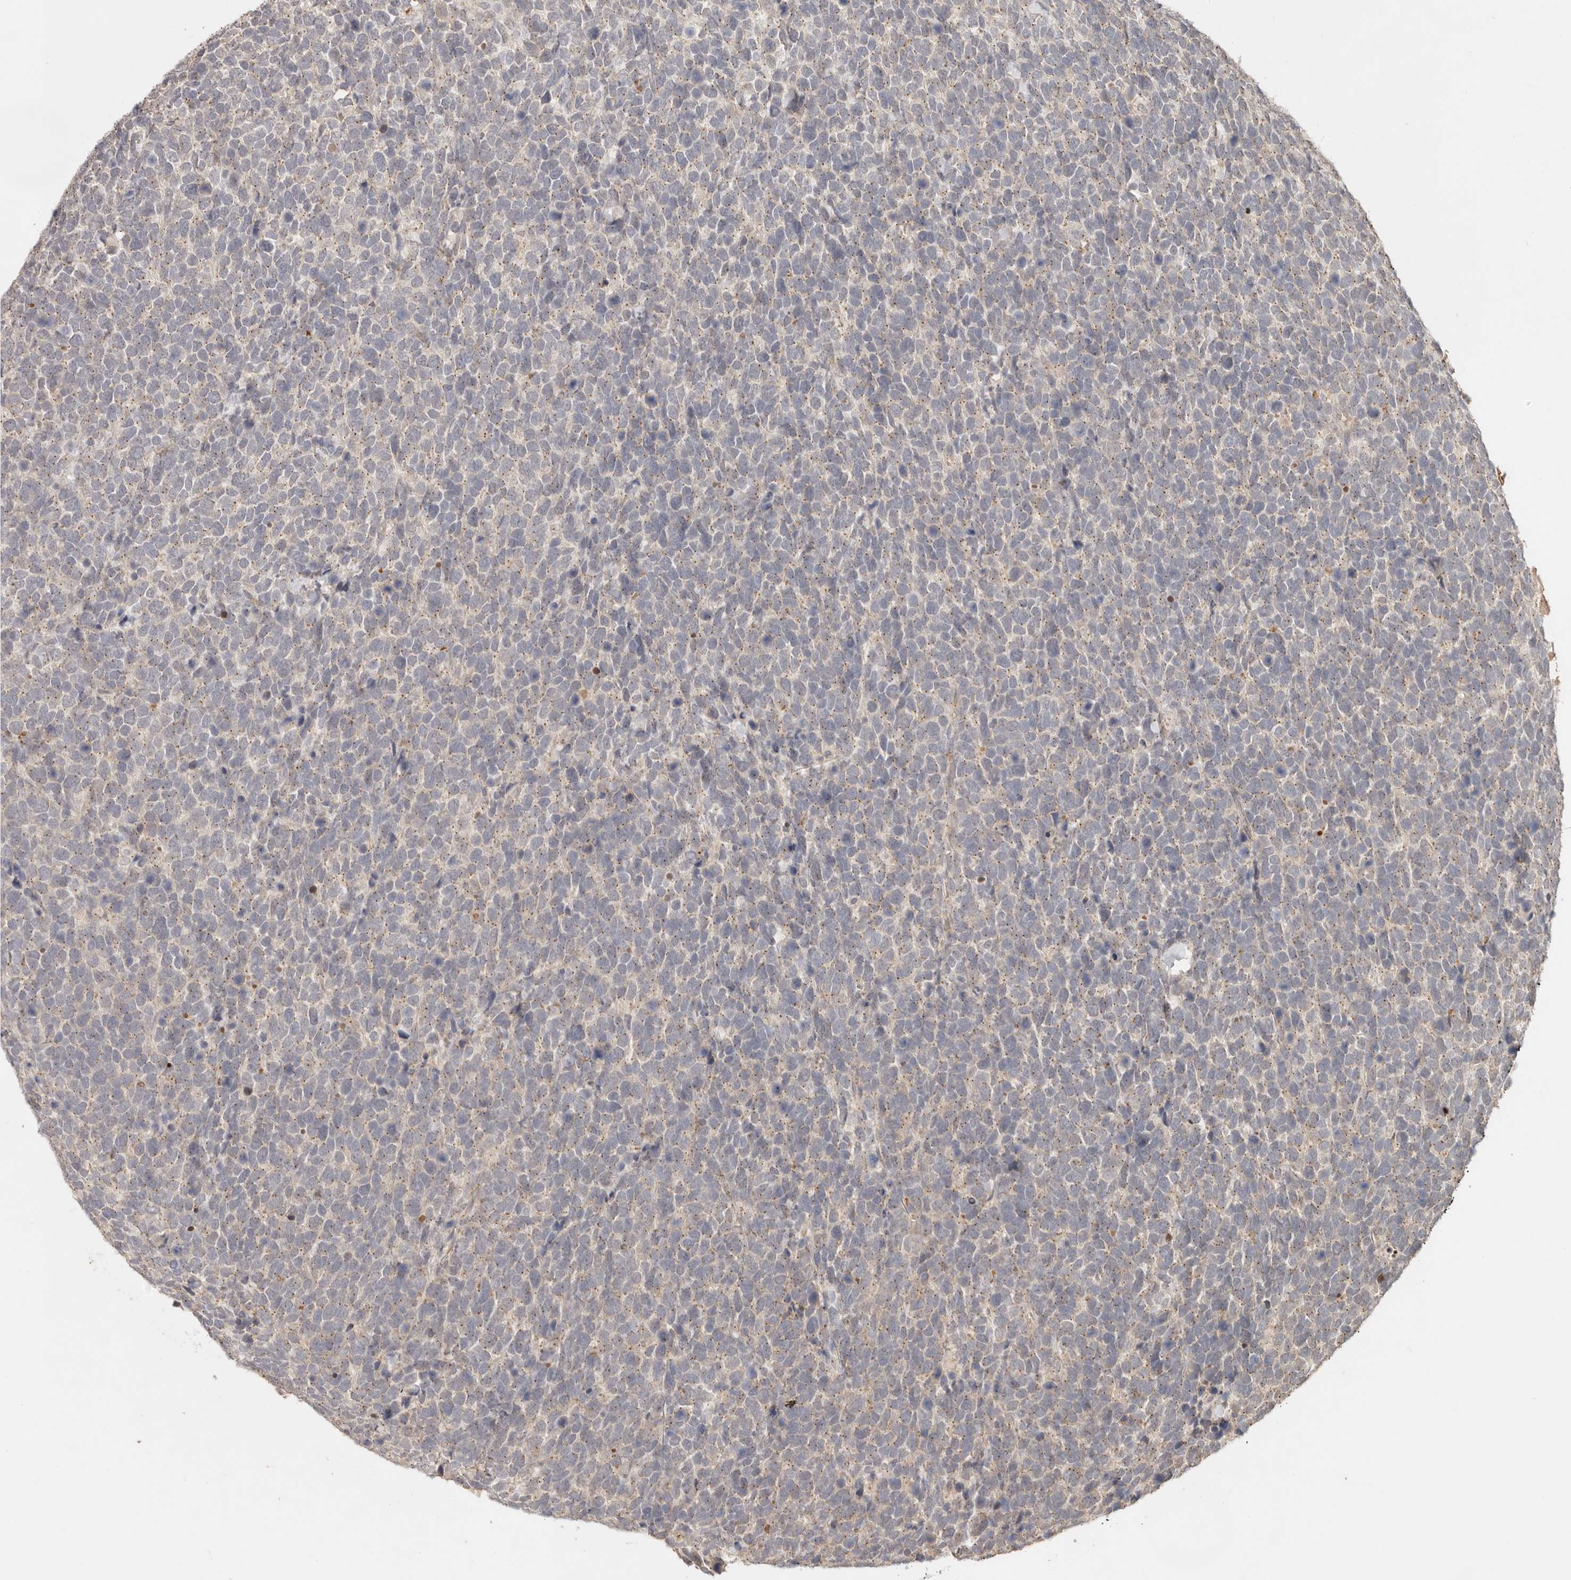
{"staining": {"intensity": "weak", "quantity": "25%-75%", "location": "cytoplasmic/membranous"}, "tissue": "urothelial cancer", "cell_type": "Tumor cells", "image_type": "cancer", "snomed": [{"axis": "morphology", "description": "Urothelial carcinoma, High grade"}, {"axis": "topography", "description": "Urinary bladder"}], "caption": "Immunohistochemical staining of urothelial cancer displays weak cytoplasmic/membranous protein positivity in about 25%-75% of tumor cells.", "gene": "LMO4", "patient": {"sex": "female", "age": 80}}